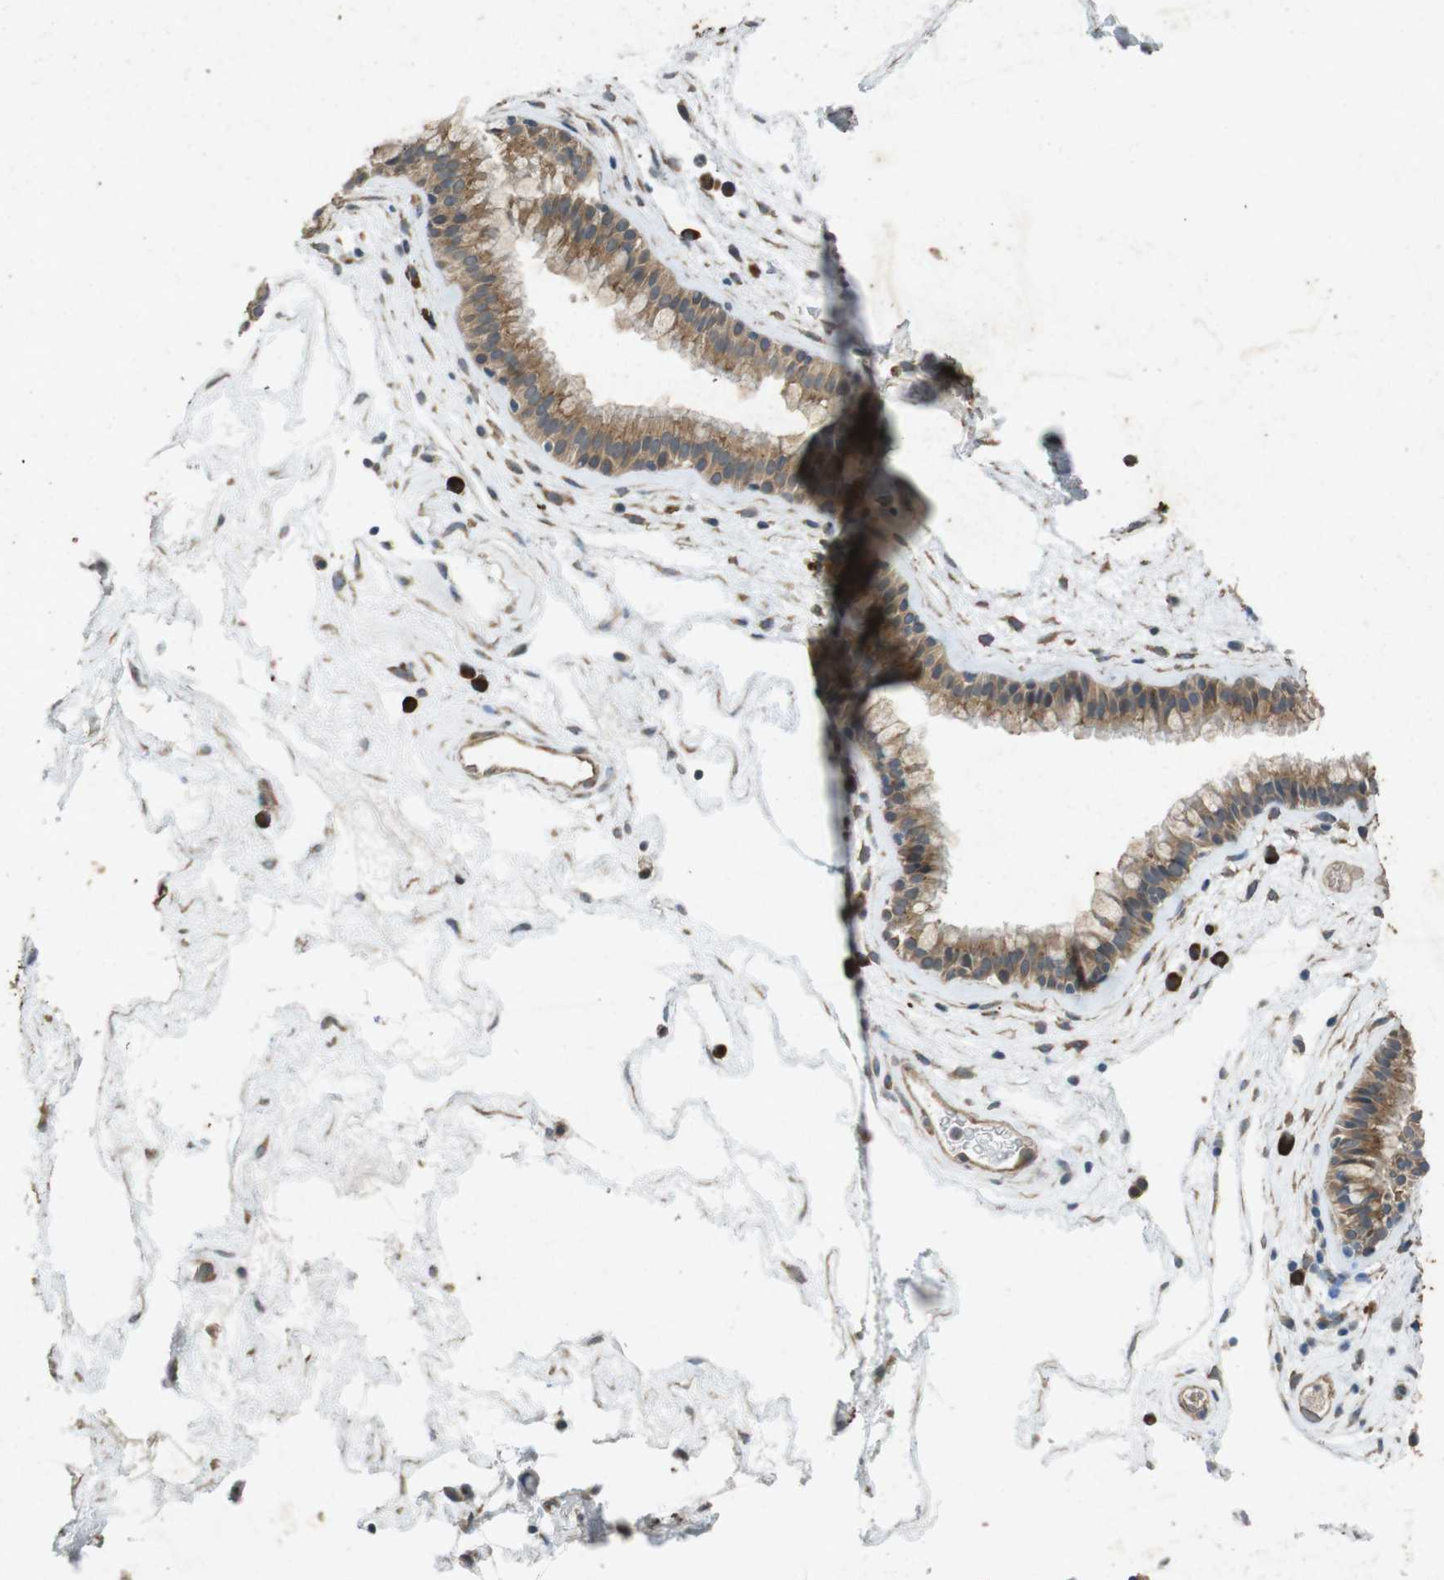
{"staining": {"intensity": "moderate", "quantity": ">75%", "location": "cytoplasmic/membranous"}, "tissue": "nasopharynx", "cell_type": "Respiratory epithelial cells", "image_type": "normal", "snomed": [{"axis": "morphology", "description": "Normal tissue, NOS"}, {"axis": "morphology", "description": "Inflammation, NOS"}, {"axis": "topography", "description": "Nasopharynx"}], "caption": "Brown immunohistochemical staining in normal human nasopharynx reveals moderate cytoplasmic/membranous expression in about >75% of respiratory epithelial cells.", "gene": "FLCN", "patient": {"sex": "male", "age": 48}}